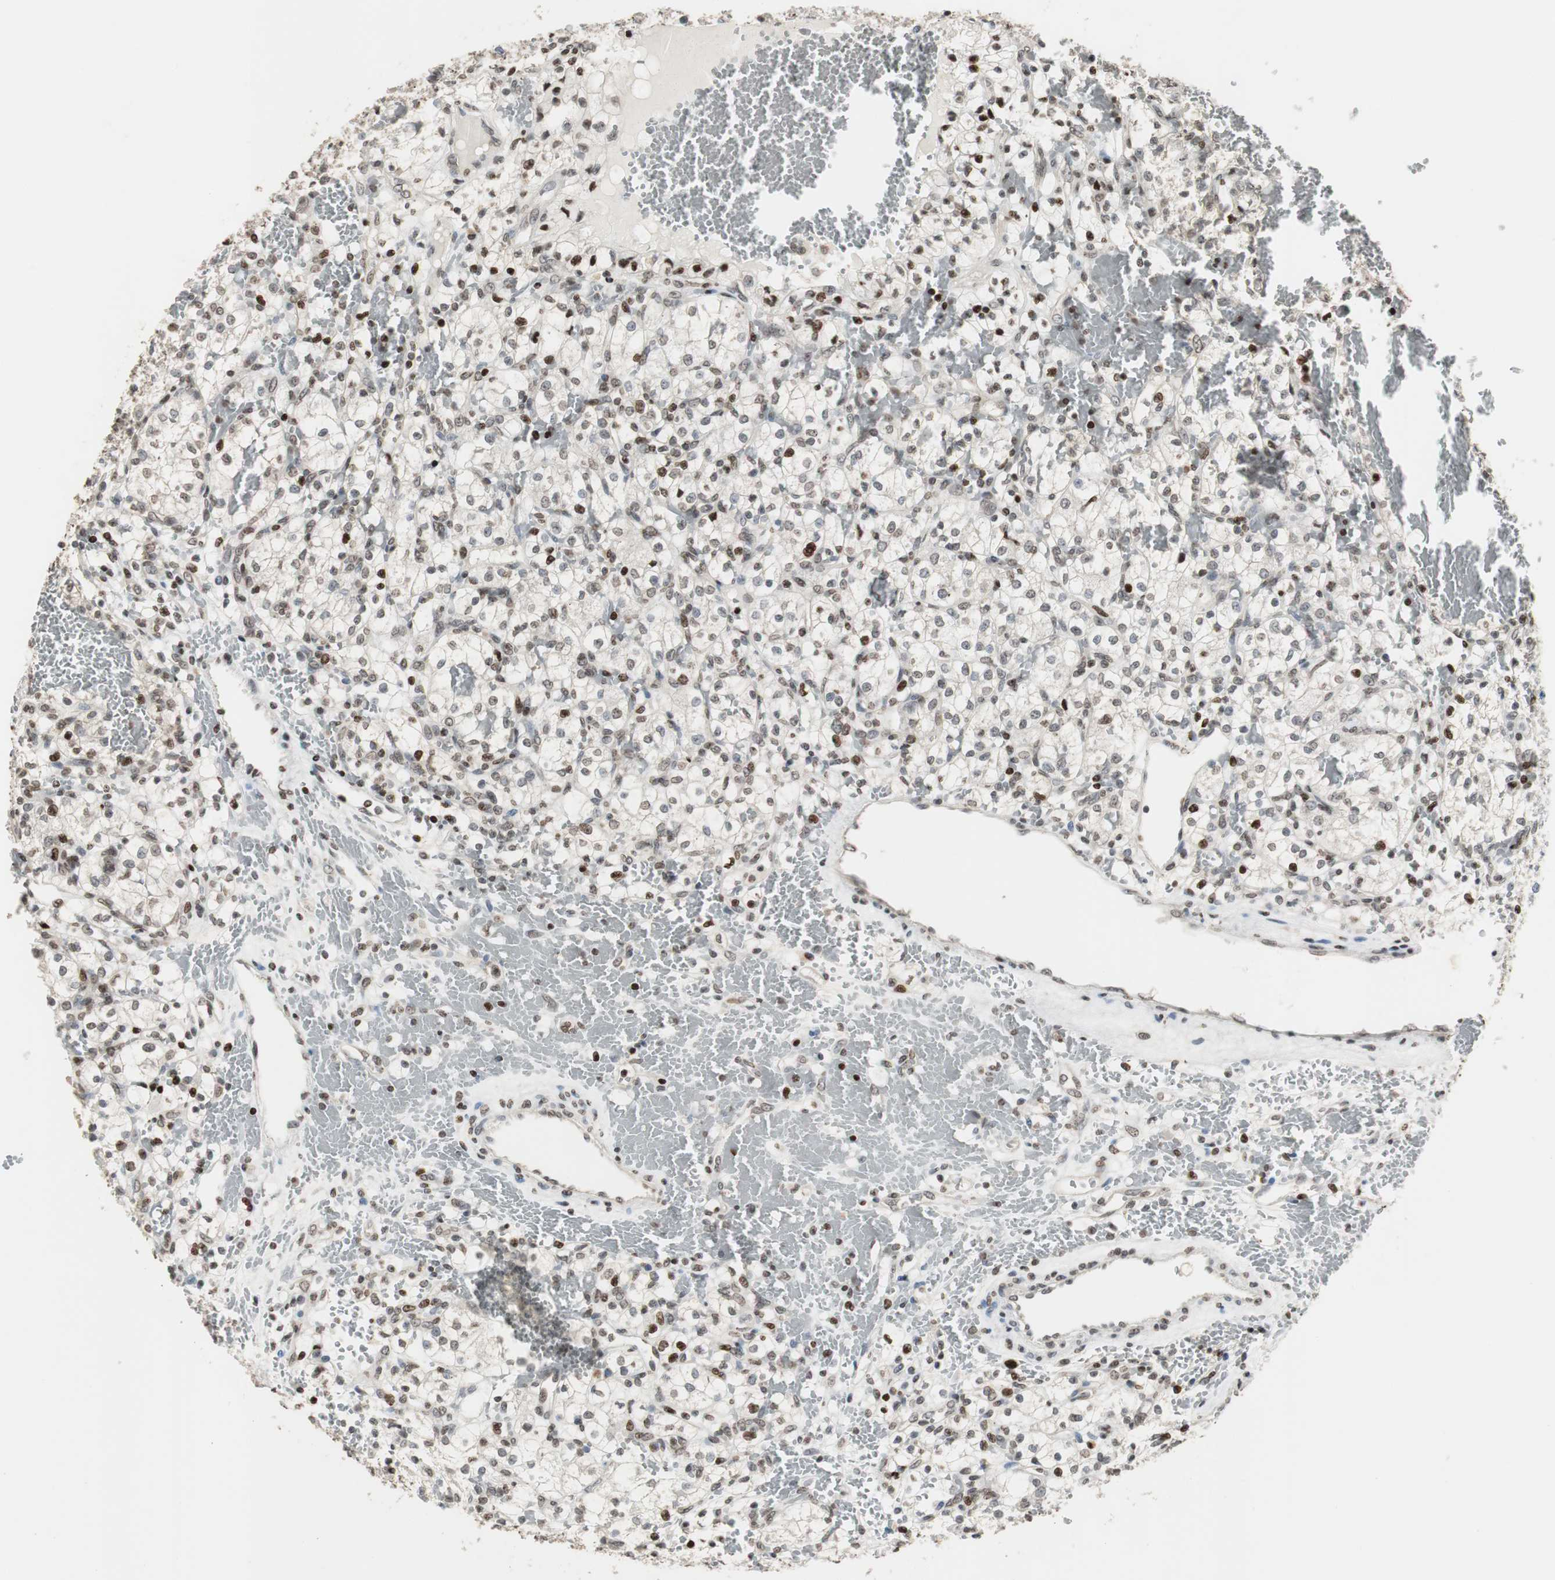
{"staining": {"intensity": "moderate", "quantity": ">75%", "location": "nuclear"}, "tissue": "renal cancer", "cell_type": "Tumor cells", "image_type": "cancer", "snomed": [{"axis": "morphology", "description": "Adenocarcinoma, NOS"}, {"axis": "topography", "description": "Kidney"}], "caption": "Renal cancer (adenocarcinoma) tissue displays moderate nuclear staining in about >75% of tumor cells", "gene": "PAXIP1", "patient": {"sex": "female", "age": 60}}